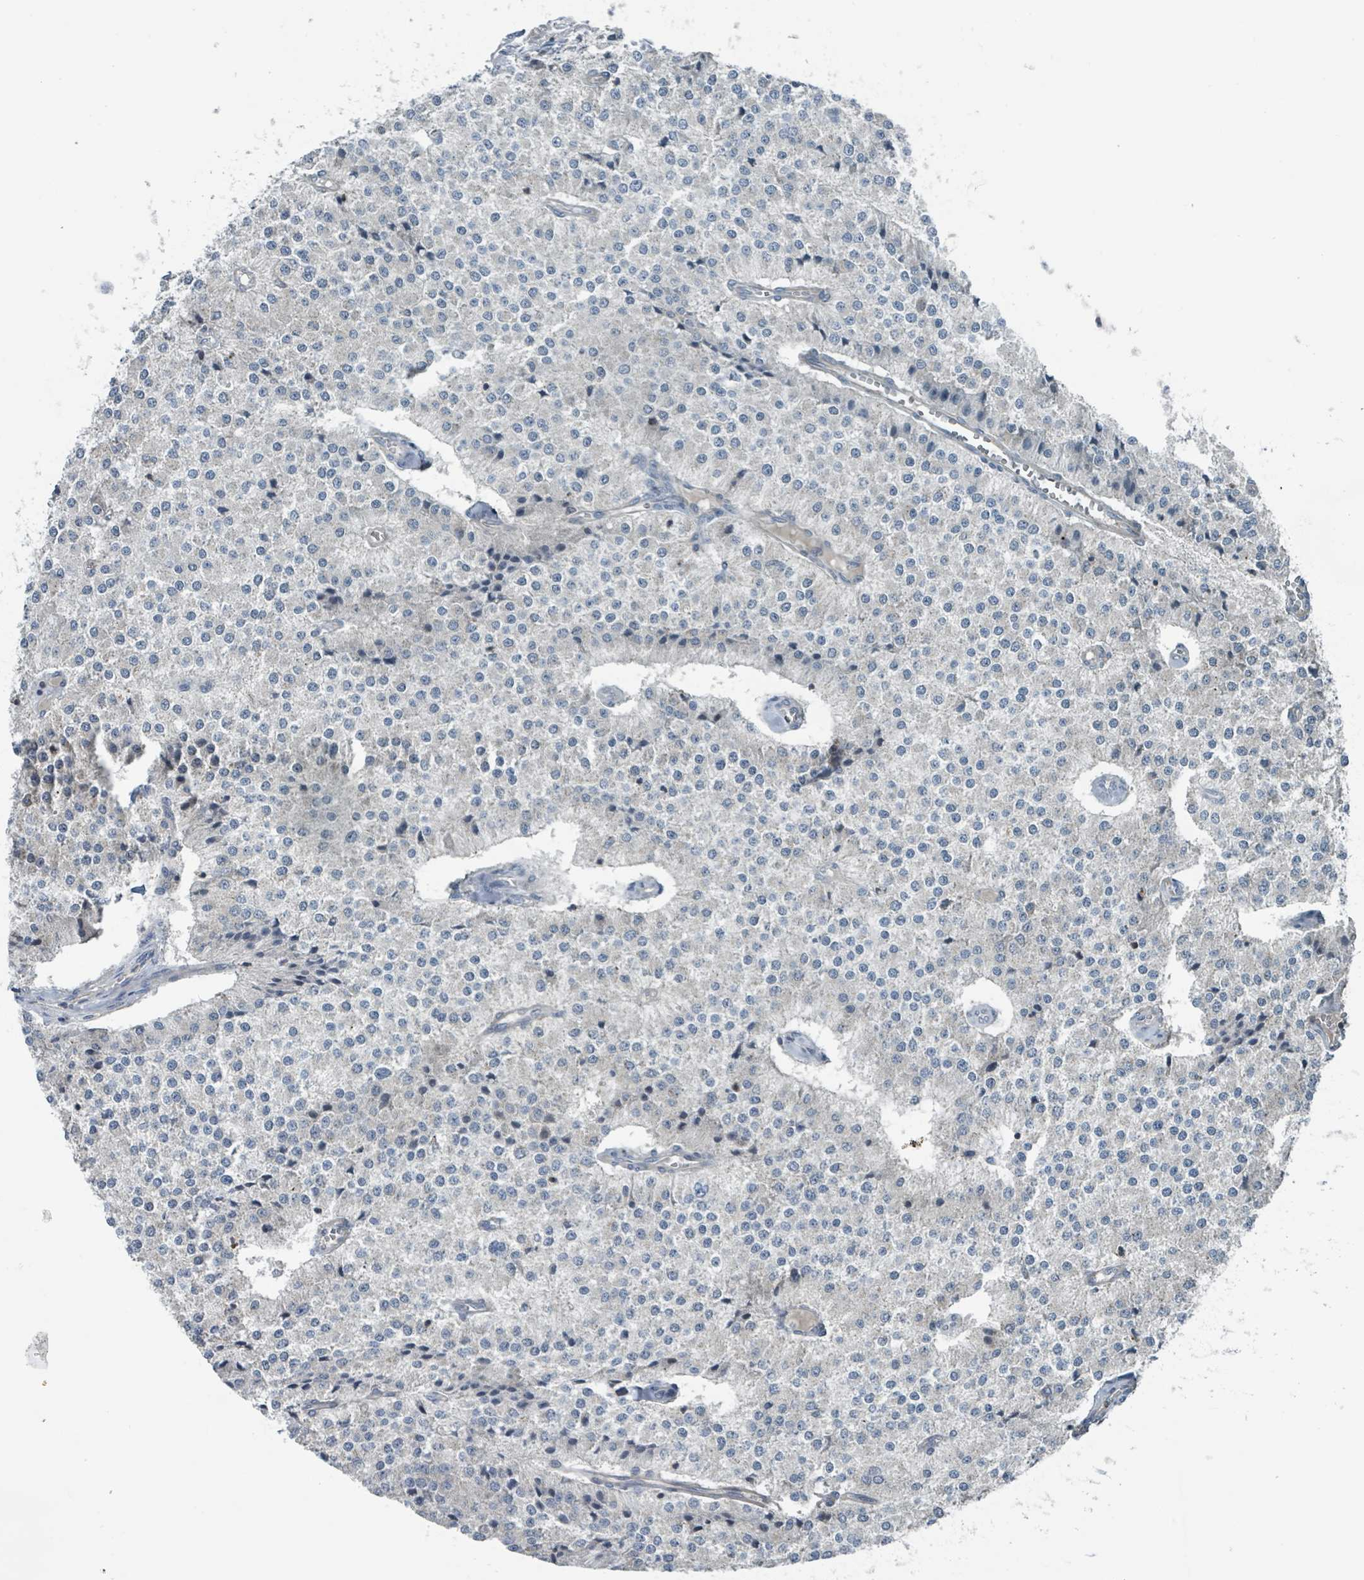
{"staining": {"intensity": "negative", "quantity": "none", "location": "none"}, "tissue": "carcinoid", "cell_type": "Tumor cells", "image_type": "cancer", "snomed": [{"axis": "morphology", "description": "Carcinoid, malignant, NOS"}, {"axis": "topography", "description": "Colon"}], "caption": "Tumor cells show no significant protein positivity in malignant carcinoid. (Brightfield microscopy of DAB (3,3'-diaminobenzidine) immunohistochemistry at high magnification).", "gene": "ACBD4", "patient": {"sex": "female", "age": 52}}